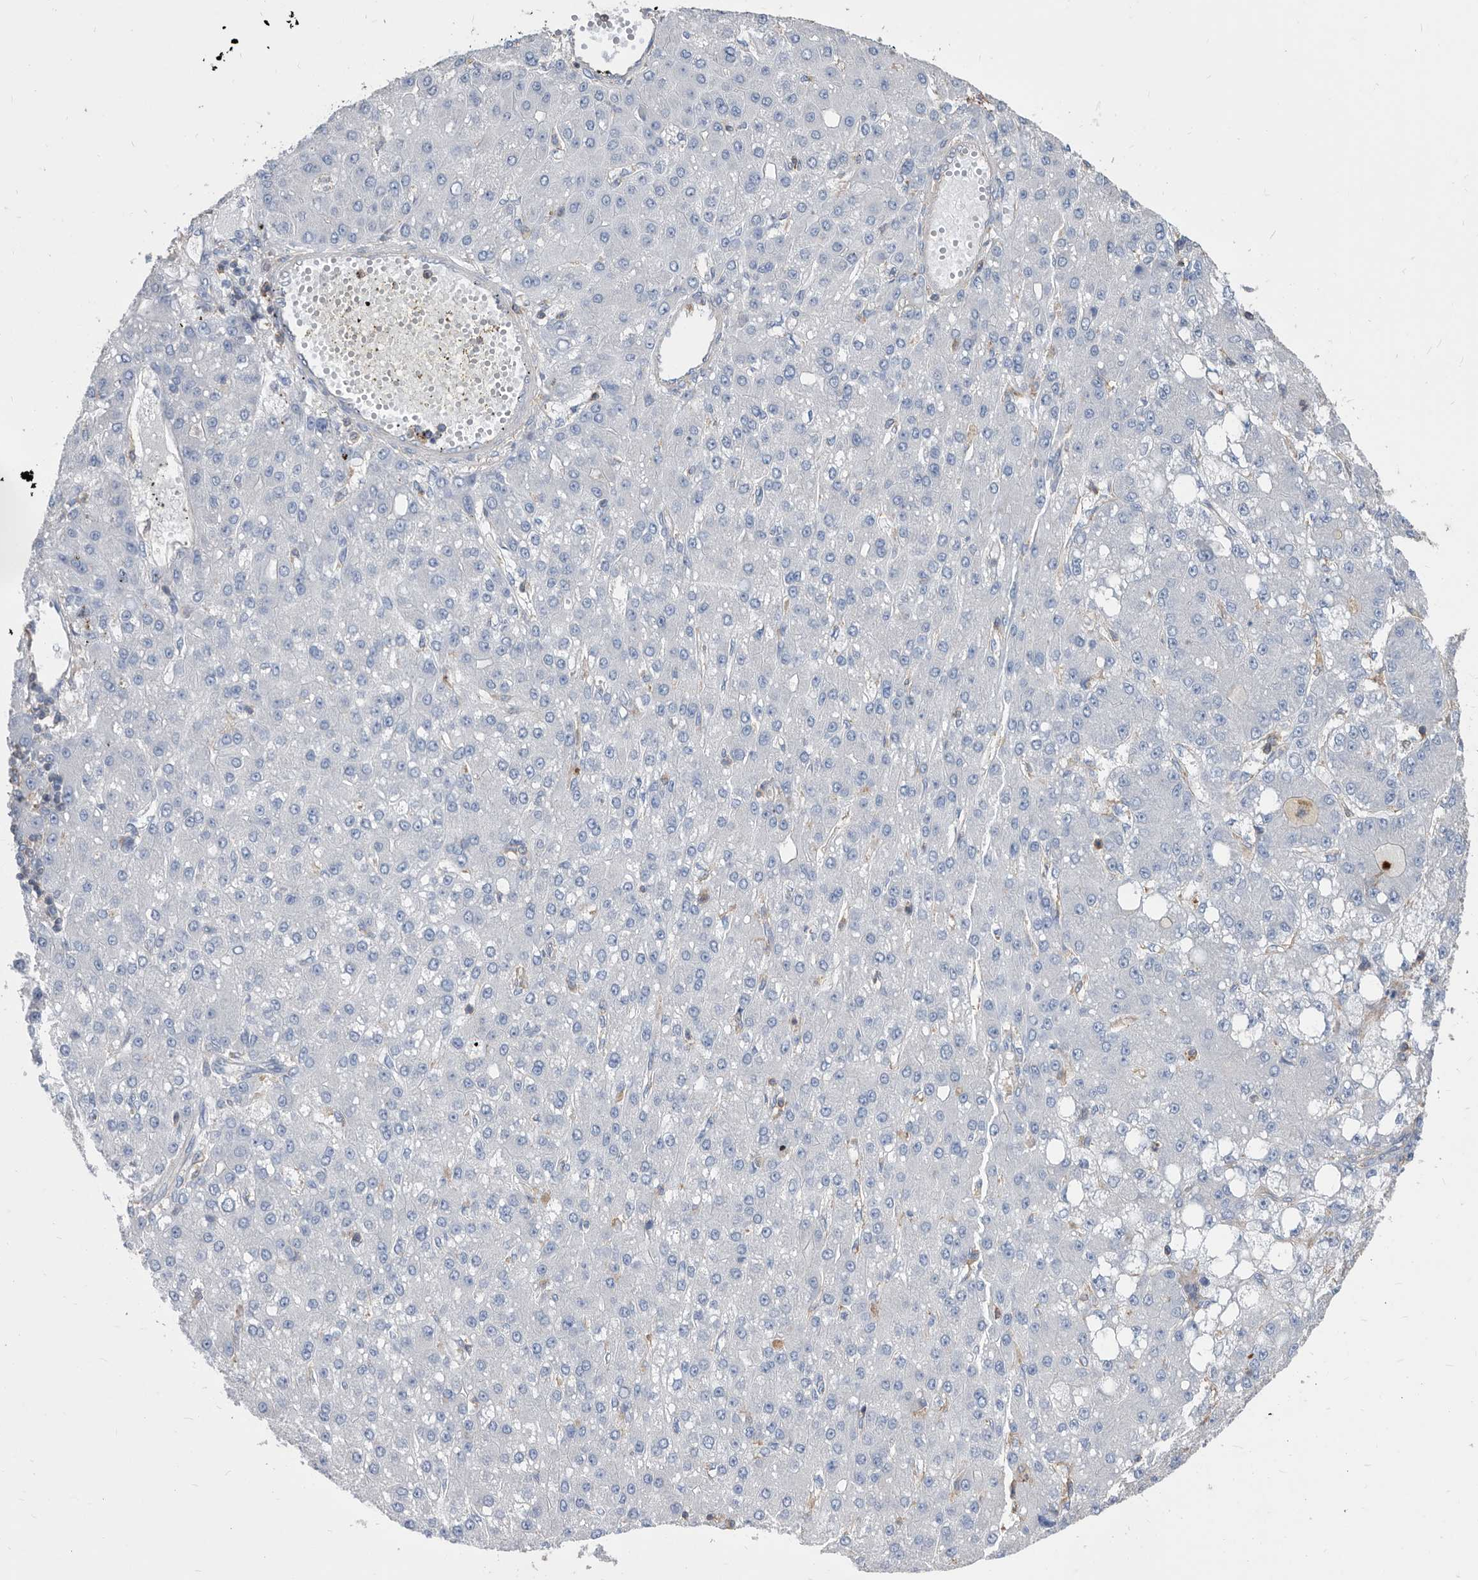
{"staining": {"intensity": "negative", "quantity": "none", "location": "none"}, "tissue": "liver cancer", "cell_type": "Tumor cells", "image_type": "cancer", "snomed": [{"axis": "morphology", "description": "Carcinoma, Hepatocellular, NOS"}, {"axis": "topography", "description": "Liver"}], "caption": "Tumor cells are negative for brown protein staining in liver cancer (hepatocellular carcinoma).", "gene": "MS4A4A", "patient": {"sex": "male", "age": 67}}